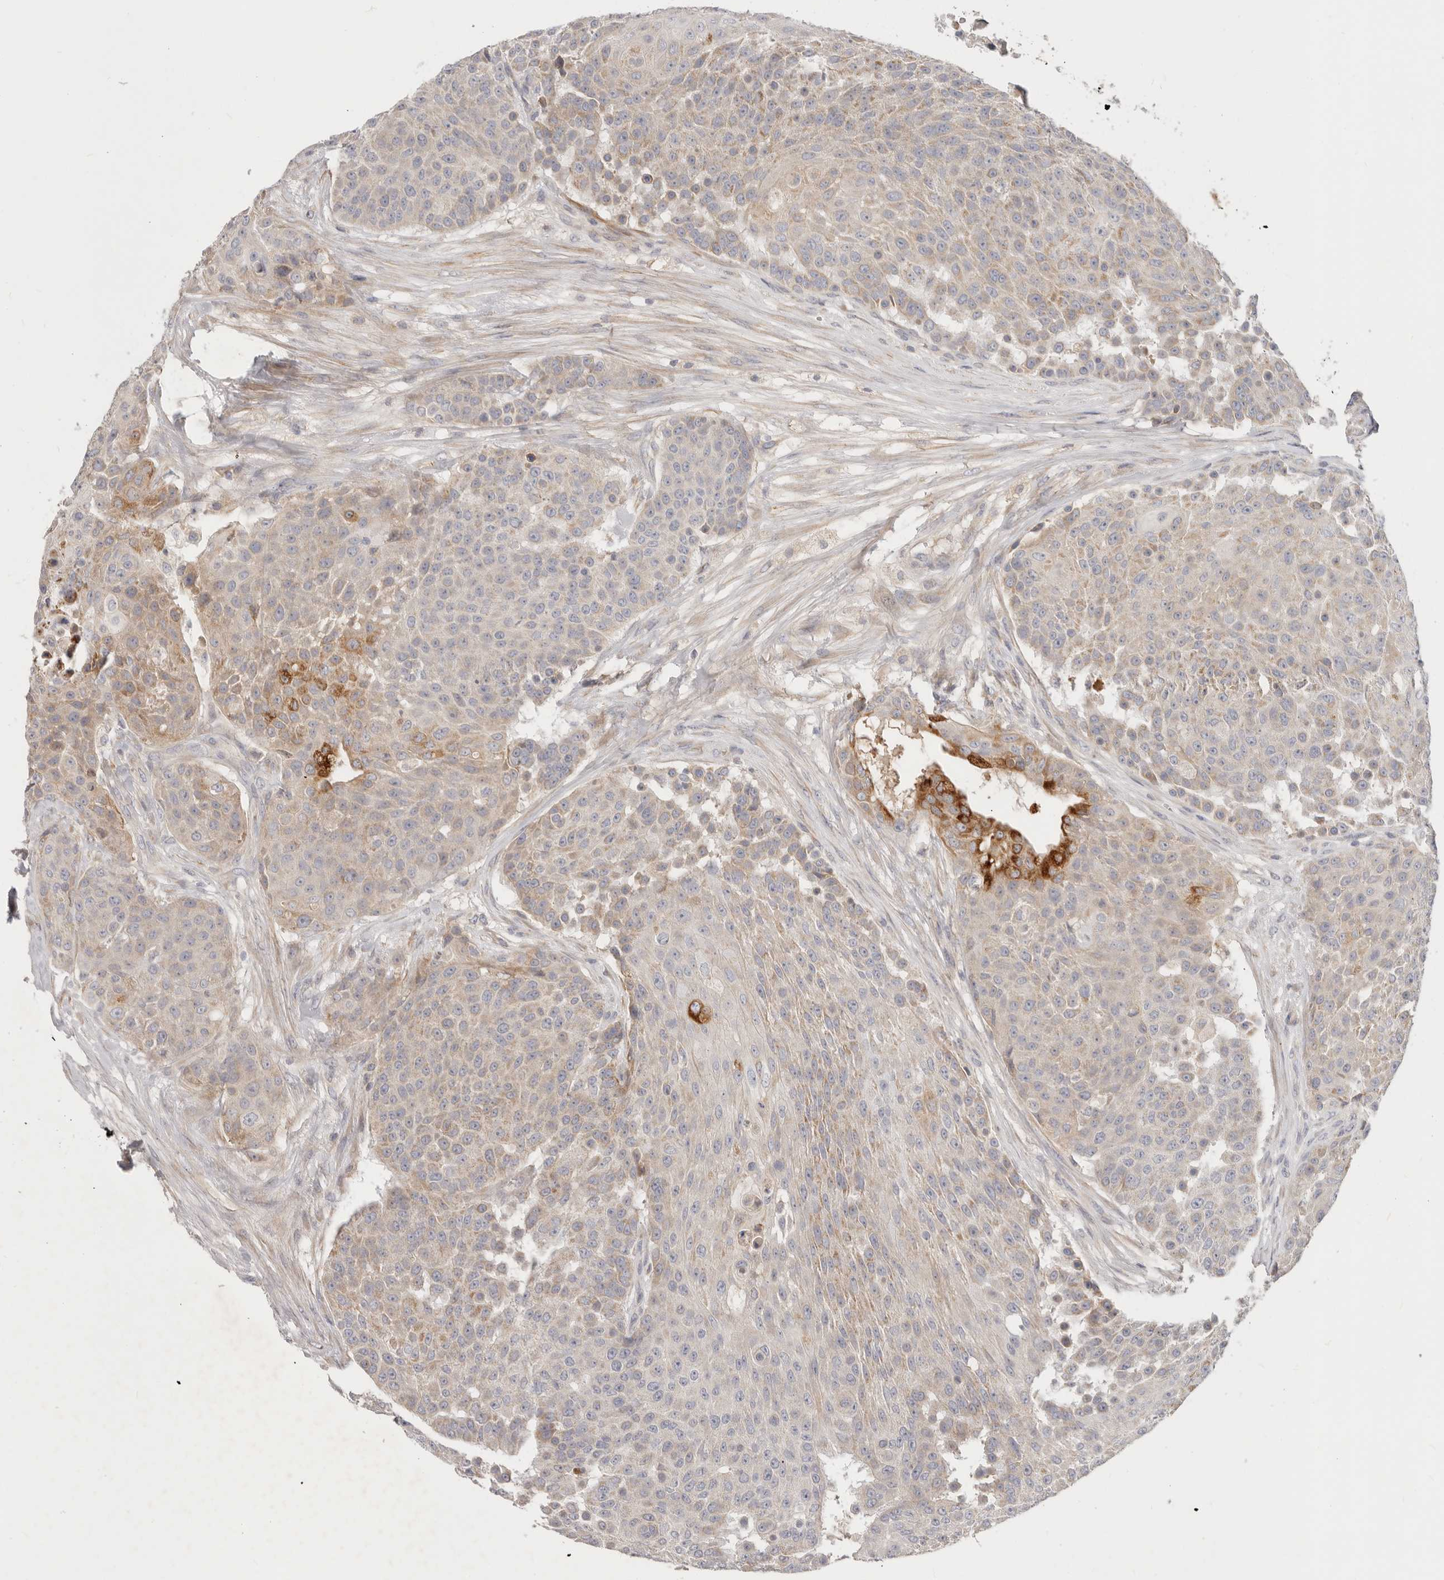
{"staining": {"intensity": "strong", "quantity": "<25%", "location": "cytoplasmic/membranous"}, "tissue": "urothelial cancer", "cell_type": "Tumor cells", "image_type": "cancer", "snomed": [{"axis": "morphology", "description": "Urothelial carcinoma, High grade"}, {"axis": "topography", "description": "Urinary bladder"}], "caption": "Protein staining of urothelial cancer tissue shows strong cytoplasmic/membranous expression in about <25% of tumor cells.", "gene": "TFB2M", "patient": {"sex": "female", "age": 63}}